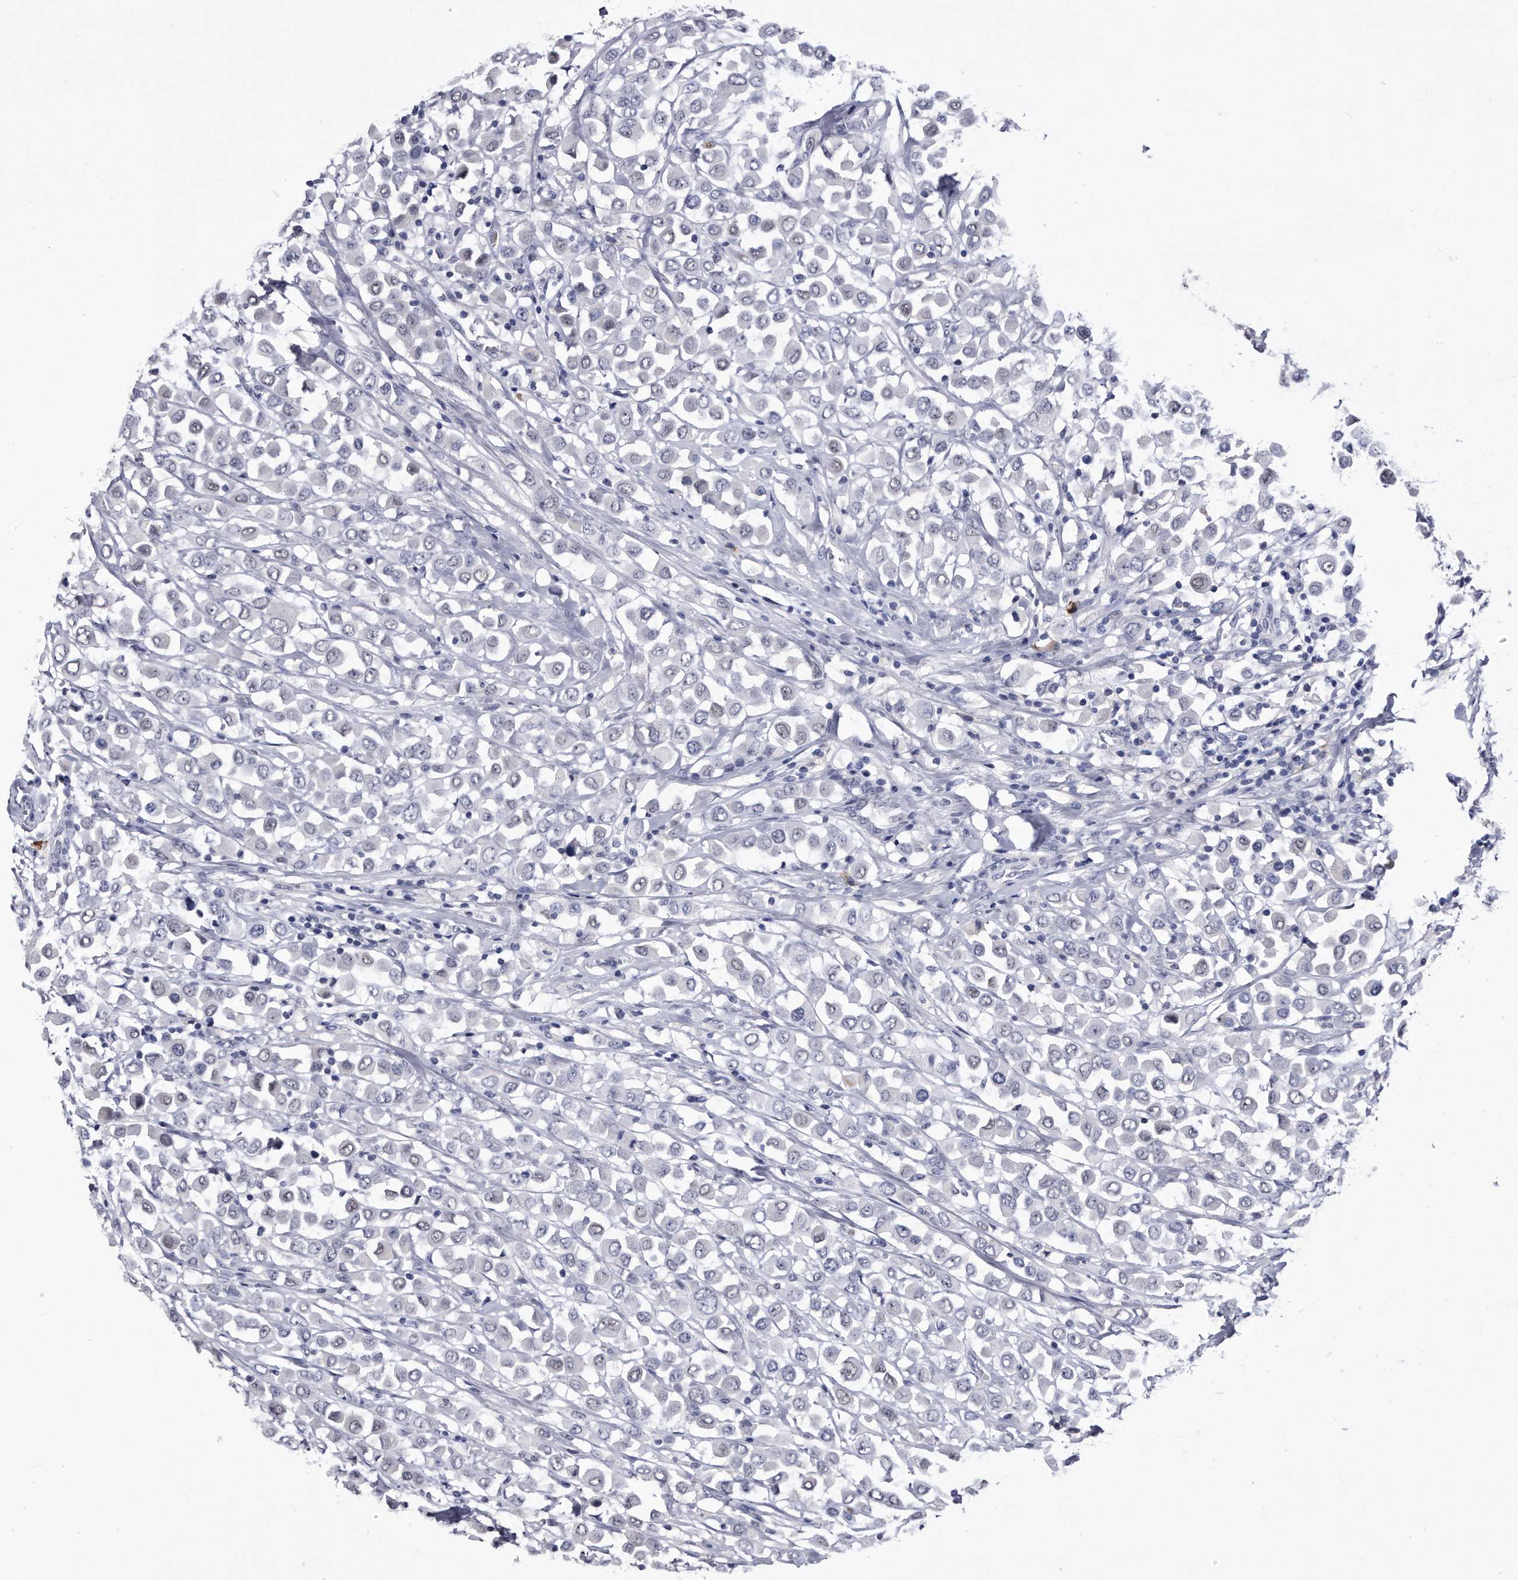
{"staining": {"intensity": "negative", "quantity": "none", "location": "none"}, "tissue": "breast cancer", "cell_type": "Tumor cells", "image_type": "cancer", "snomed": [{"axis": "morphology", "description": "Duct carcinoma"}, {"axis": "topography", "description": "Breast"}], "caption": "Tumor cells are negative for protein expression in human breast invasive ductal carcinoma.", "gene": "KCTD8", "patient": {"sex": "female", "age": 61}}